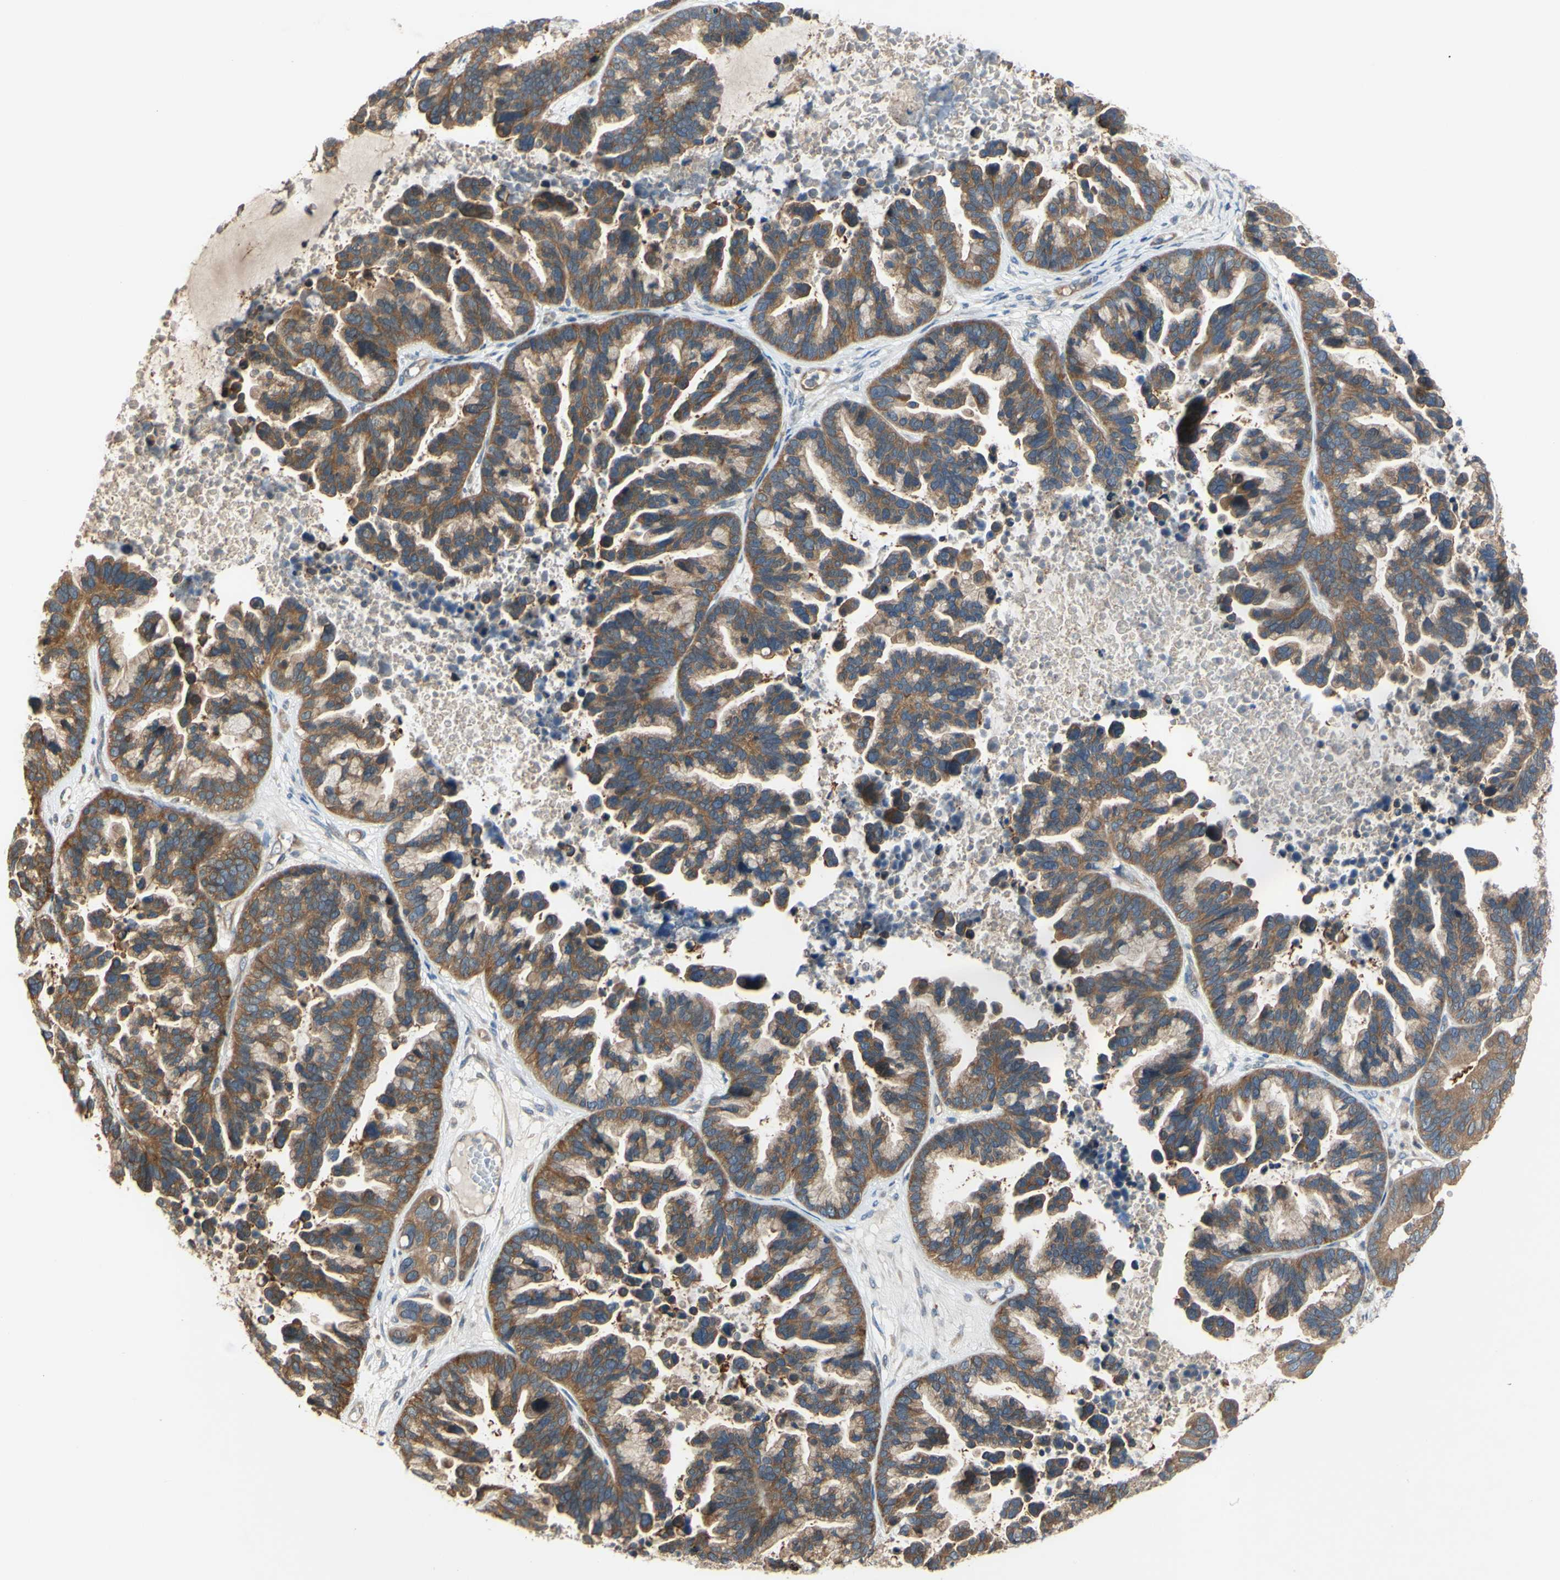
{"staining": {"intensity": "moderate", "quantity": ">75%", "location": "cytoplasmic/membranous"}, "tissue": "ovarian cancer", "cell_type": "Tumor cells", "image_type": "cancer", "snomed": [{"axis": "morphology", "description": "Cystadenocarcinoma, serous, NOS"}, {"axis": "topography", "description": "Ovary"}], "caption": "Ovarian cancer stained with DAB immunohistochemistry demonstrates medium levels of moderate cytoplasmic/membranous staining in about >75% of tumor cells. The staining was performed using DAB (3,3'-diaminobenzidine), with brown indicating positive protein expression. Nuclei are stained blue with hematoxylin.", "gene": "DYNLRB1", "patient": {"sex": "female", "age": 56}}